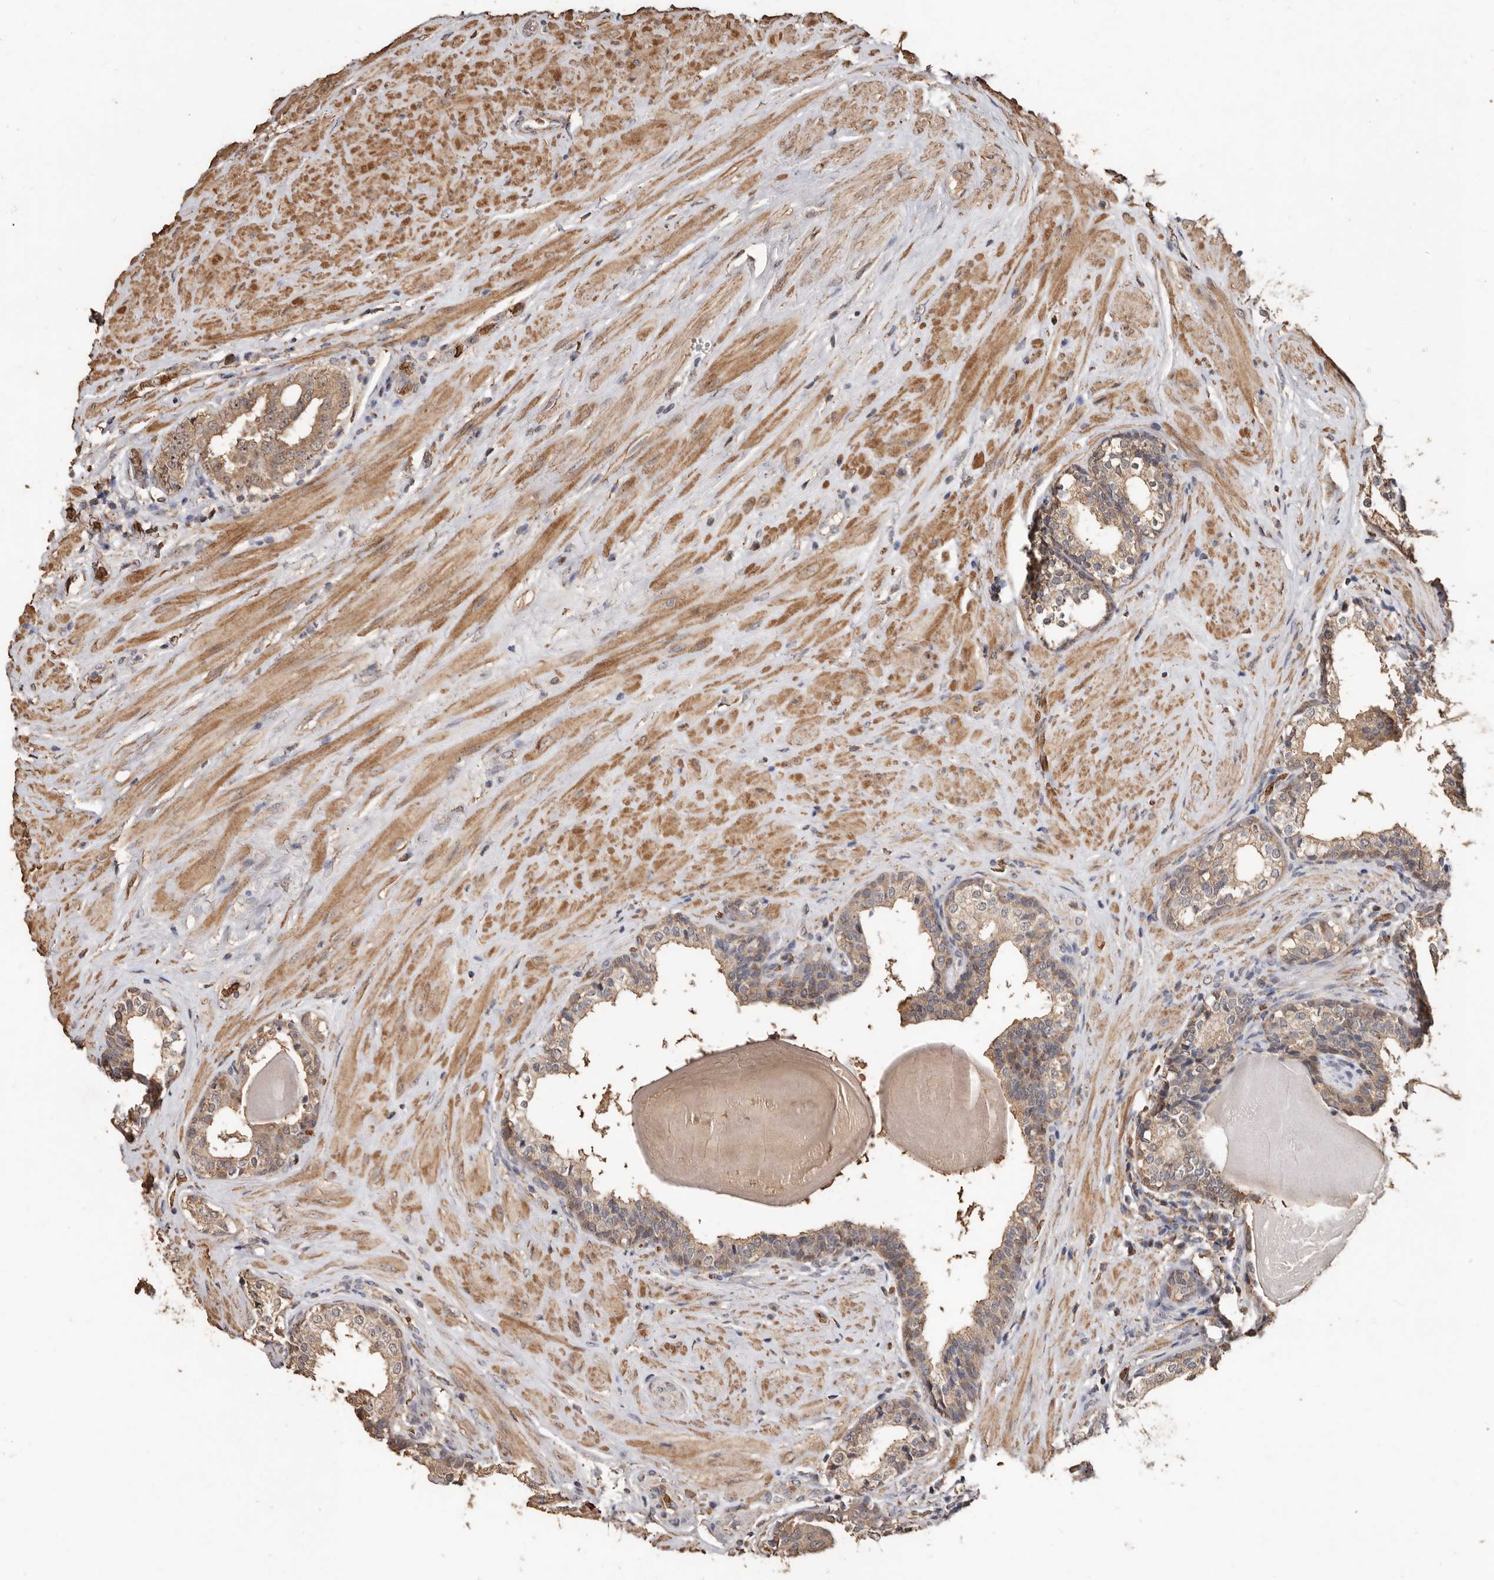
{"staining": {"intensity": "weak", "quantity": ">75%", "location": "cytoplasmic/membranous,nuclear"}, "tissue": "prostate cancer", "cell_type": "Tumor cells", "image_type": "cancer", "snomed": [{"axis": "morphology", "description": "Adenocarcinoma, High grade"}, {"axis": "topography", "description": "Prostate"}], "caption": "IHC (DAB) staining of human adenocarcinoma (high-grade) (prostate) reveals weak cytoplasmic/membranous and nuclear protein staining in approximately >75% of tumor cells.", "gene": "GRAMD2A", "patient": {"sex": "male", "age": 56}}